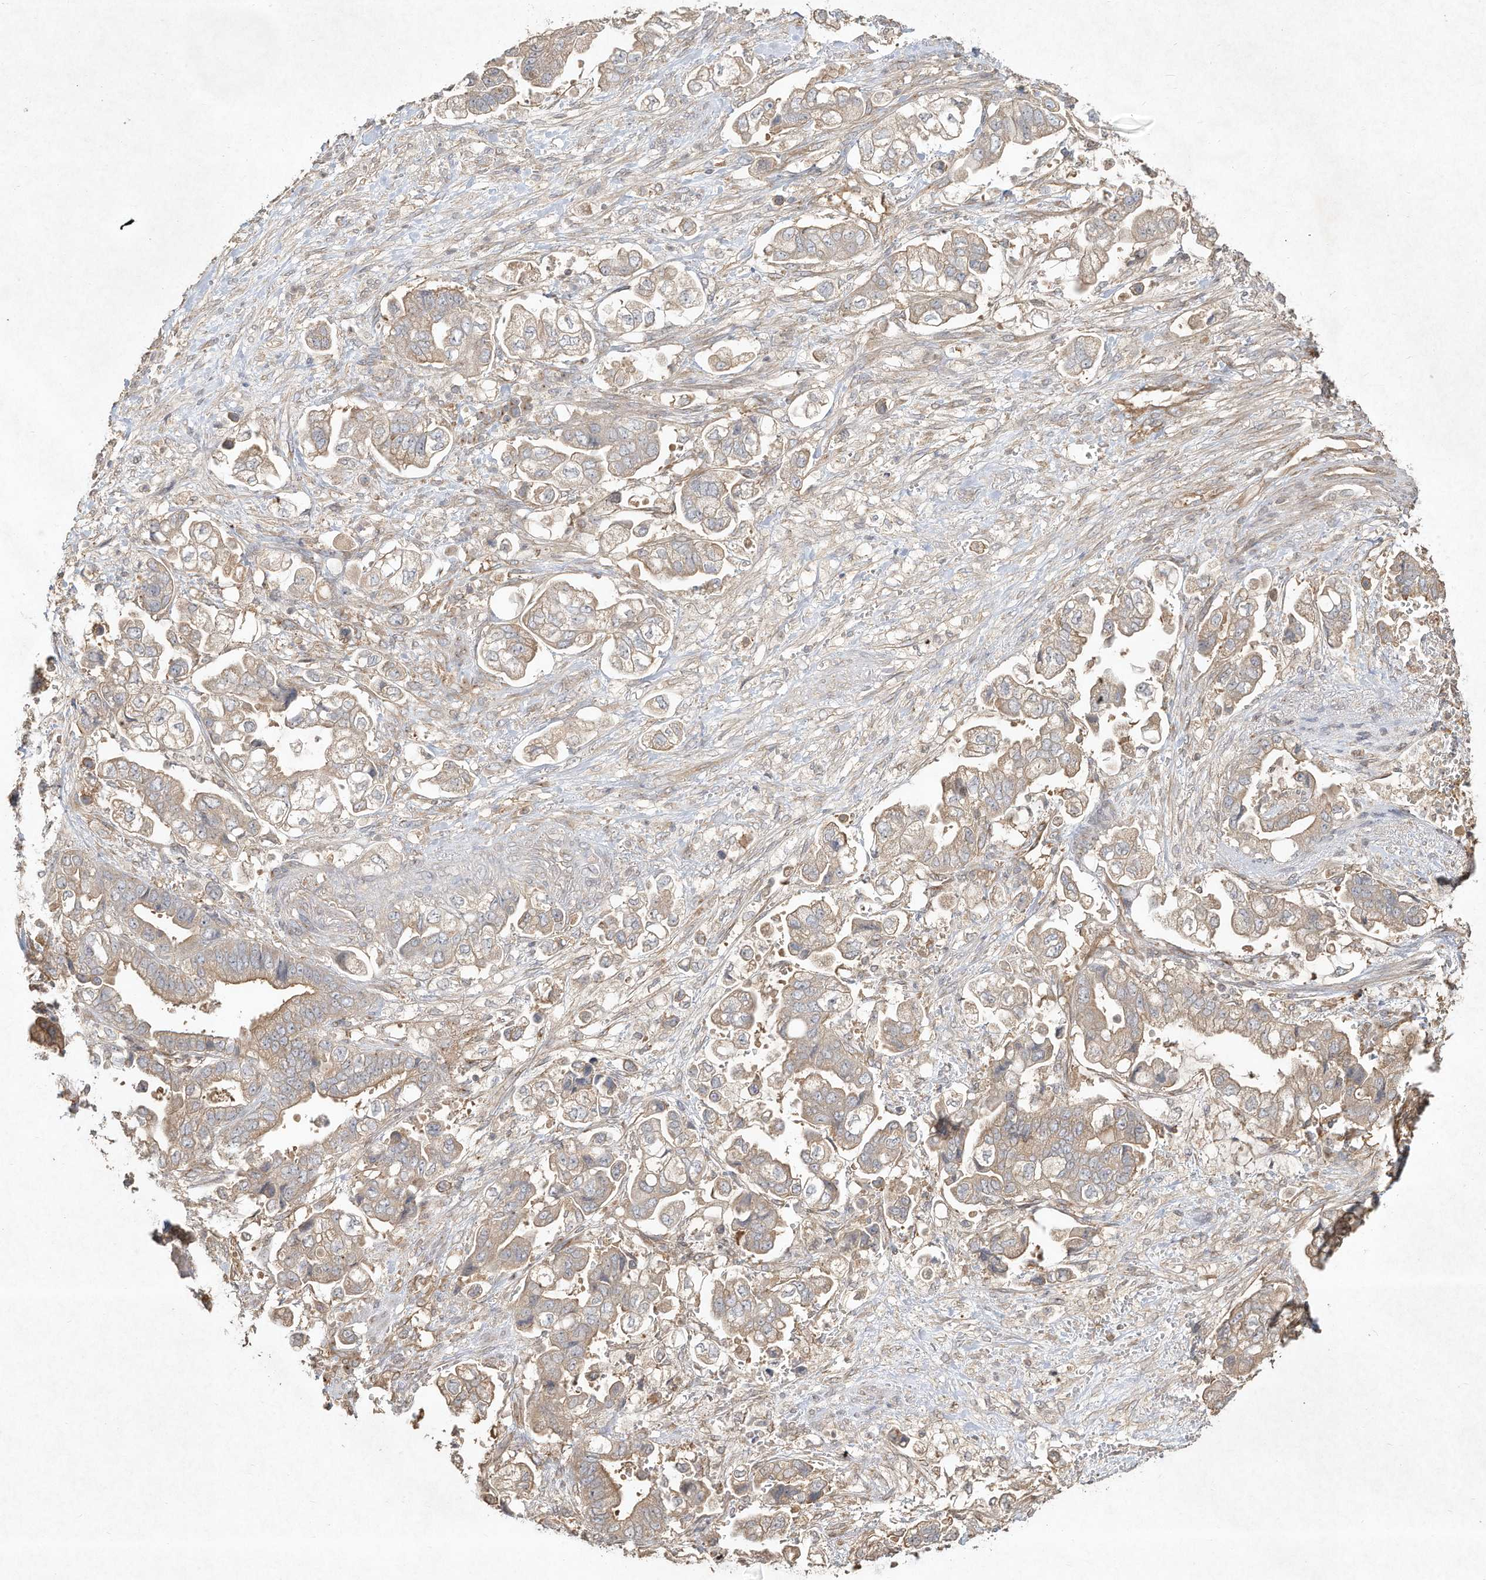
{"staining": {"intensity": "weak", "quantity": "<25%", "location": "cytoplasmic/membranous"}, "tissue": "stomach cancer", "cell_type": "Tumor cells", "image_type": "cancer", "snomed": [{"axis": "morphology", "description": "Normal tissue, NOS"}, {"axis": "morphology", "description": "Adenocarcinoma, NOS"}, {"axis": "topography", "description": "Stomach"}], "caption": "Immunohistochemistry (IHC) histopathology image of stomach cancer (adenocarcinoma) stained for a protein (brown), which reveals no expression in tumor cells.", "gene": "DYNC1I2", "patient": {"sex": "male", "age": 62}}